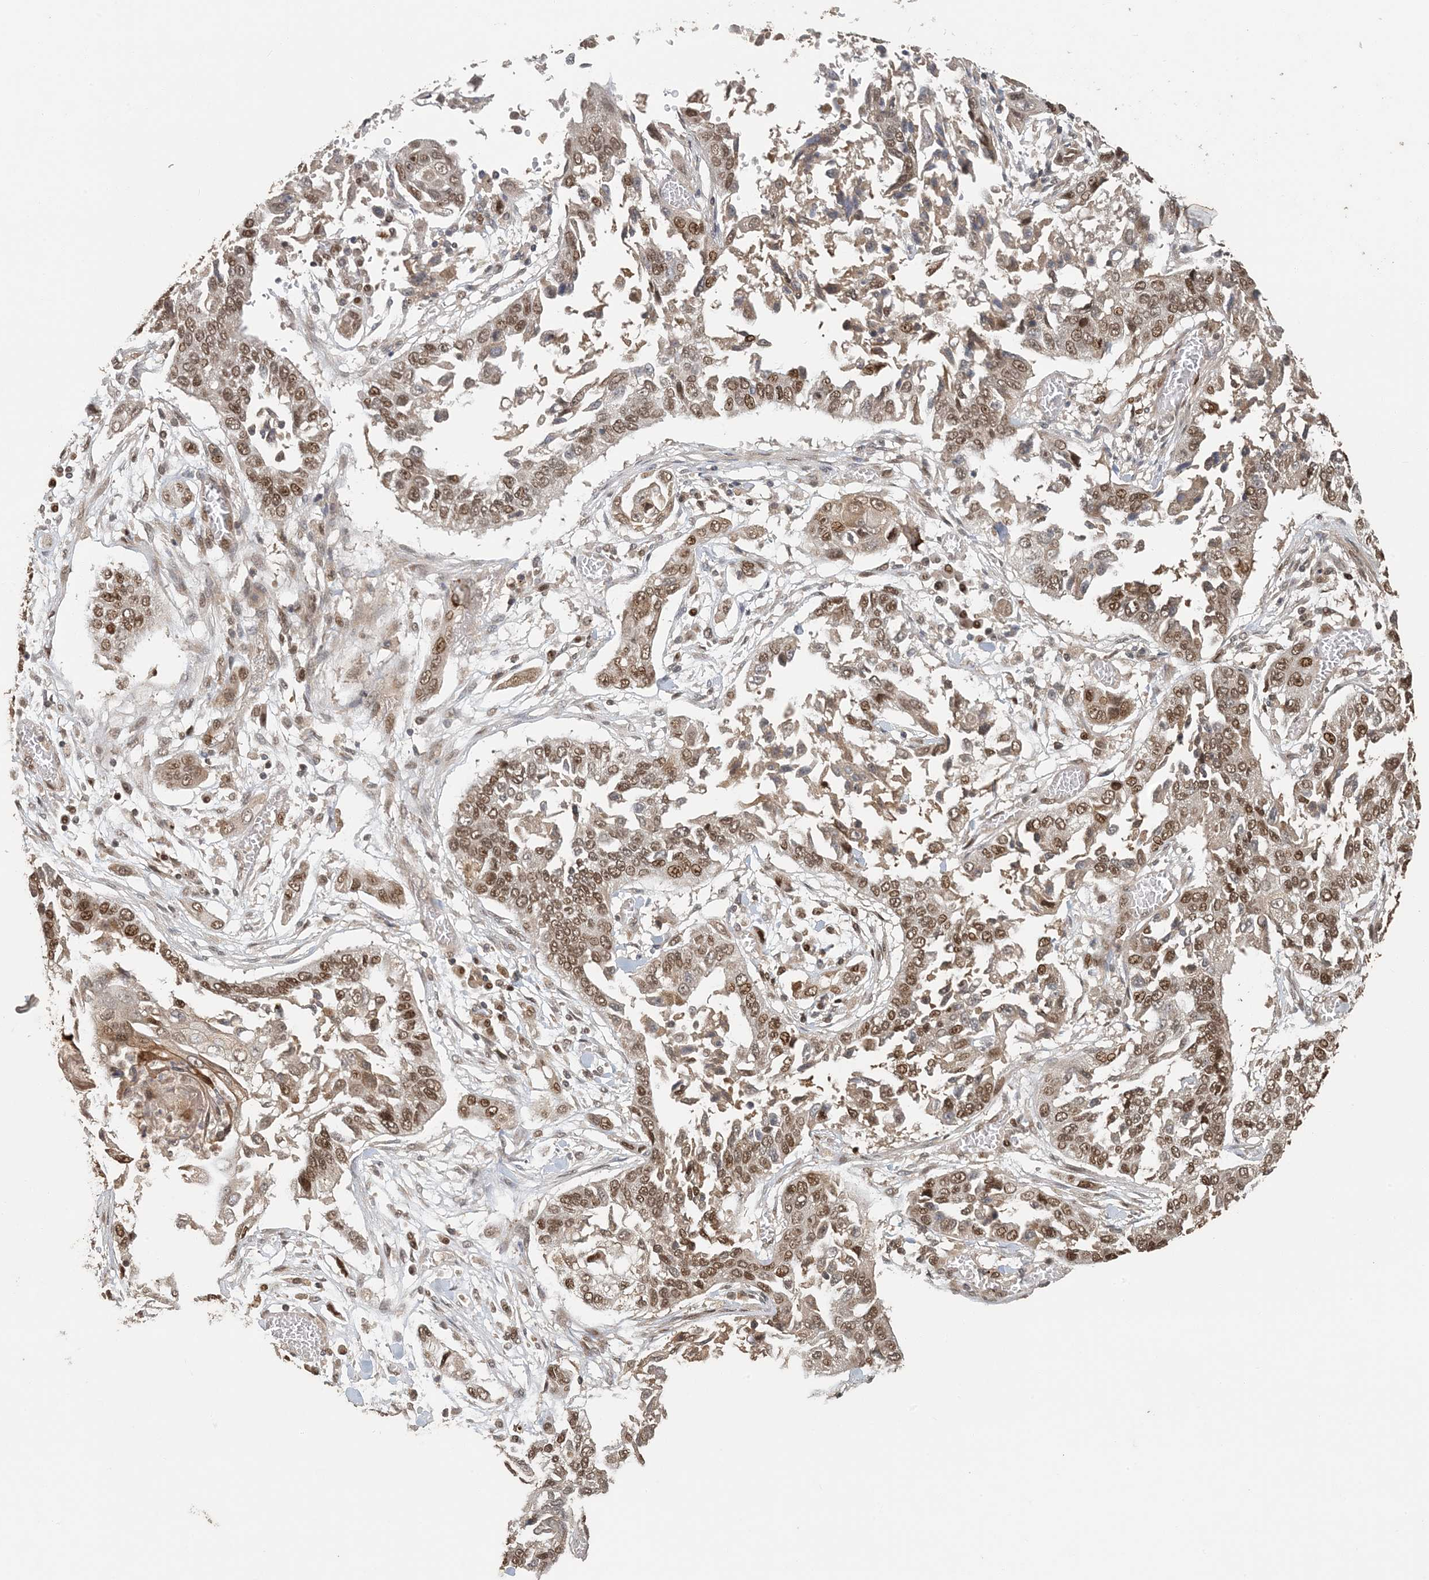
{"staining": {"intensity": "moderate", "quantity": ">75%", "location": "nuclear"}, "tissue": "lung cancer", "cell_type": "Tumor cells", "image_type": "cancer", "snomed": [{"axis": "morphology", "description": "Squamous cell carcinoma, NOS"}, {"axis": "topography", "description": "Lung"}], "caption": "Immunohistochemistry (IHC) (DAB (3,3'-diaminobenzidine)) staining of lung cancer displays moderate nuclear protein staining in about >75% of tumor cells.", "gene": "ATP13A2", "patient": {"sex": "male", "age": 71}}